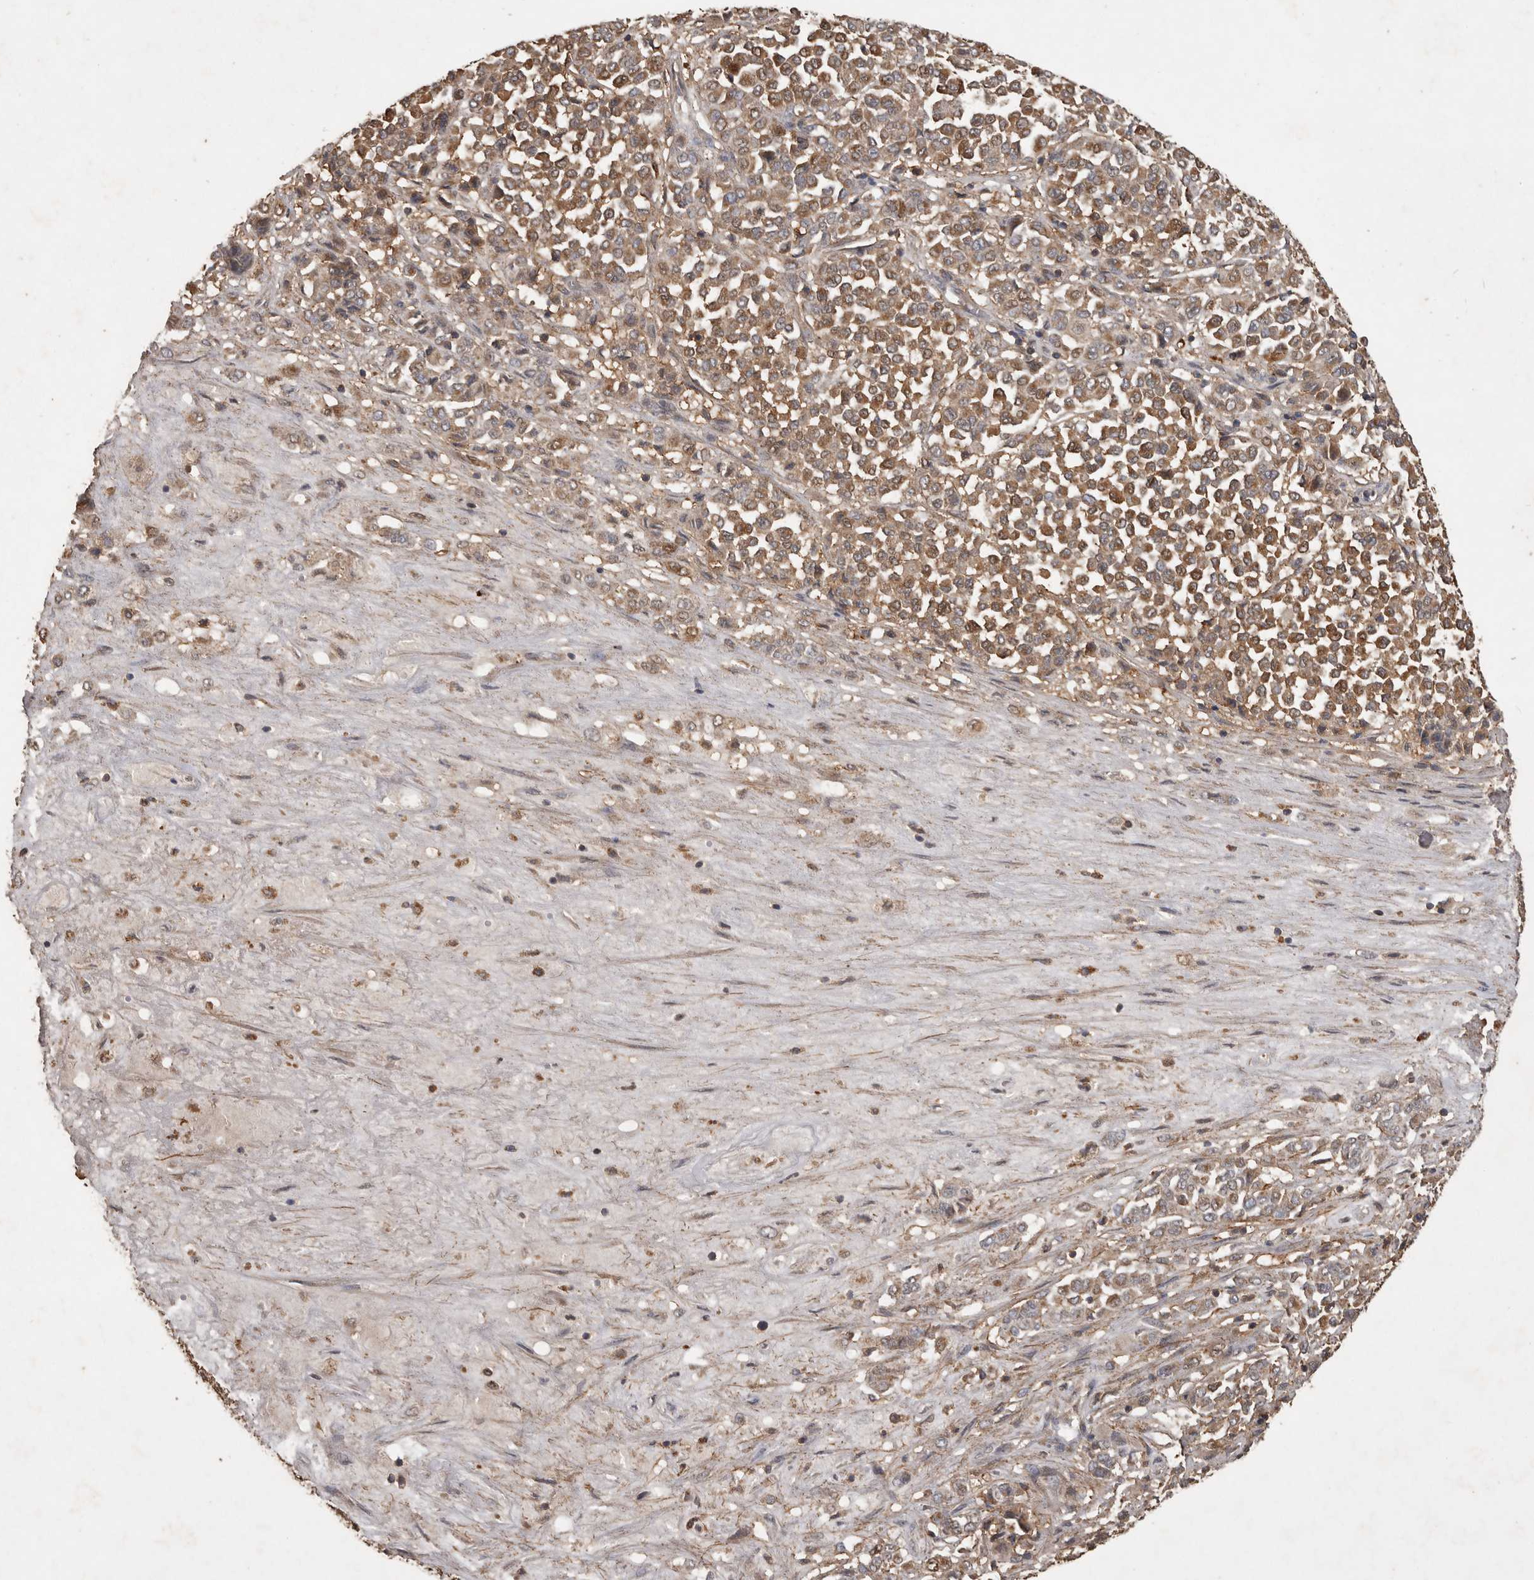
{"staining": {"intensity": "moderate", "quantity": ">75%", "location": "cytoplasmic/membranous"}, "tissue": "melanoma", "cell_type": "Tumor cells", "image_type": "cancer", "snomed": [{"axis": "morphology", "description": "Malignant melanoma, Metastatic site"}, {"axis": "topography", "description": "Pancreas"}], "caption": "Tumor cells reveal medium levels of moderate cytoplasmic/membranous positivity in about >75% of cells in malignant melanoma (metastatic site).", "gene": "TRMT61B", "patient": {"sex": "female", "age": 30}}